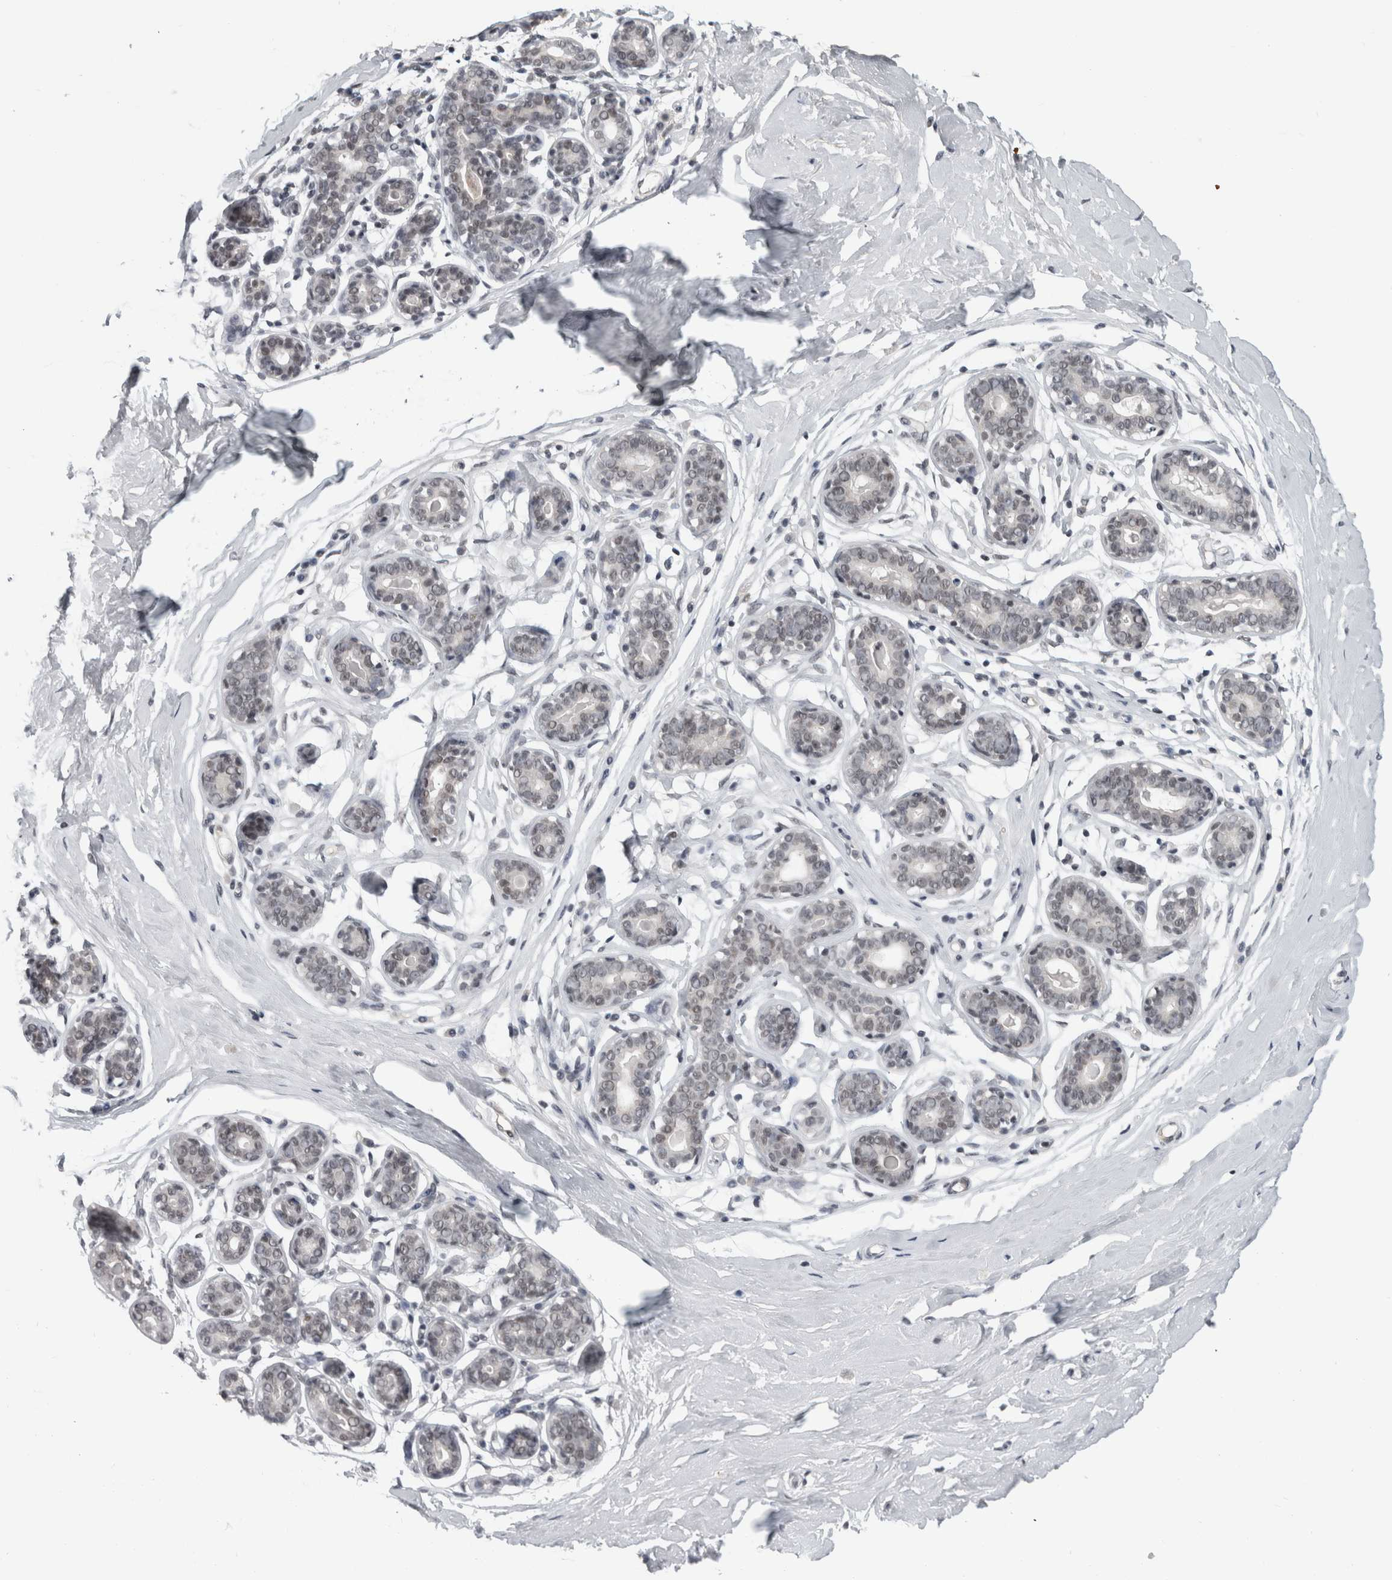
{"staining": {"intensity": "negative", "quantity": "none", "location": "none"}, "tissue": "breast", "cell_type": "Adipocytes", "image_type": "normal", "snomed": [{"axis": "morphology", "description": "Normal tissue, NOS"}, {"axis": "topography", "description": "Breast"}], "caption": "The photomicrograph demonstrates no staining of adipocytes in normal breast. (DAB (3,3'-diaminobenzidine) immunohistochemistry (IHC), high magnification).", "gene": "ARID4B", "patient": {"sex": "female", "age": 23}}